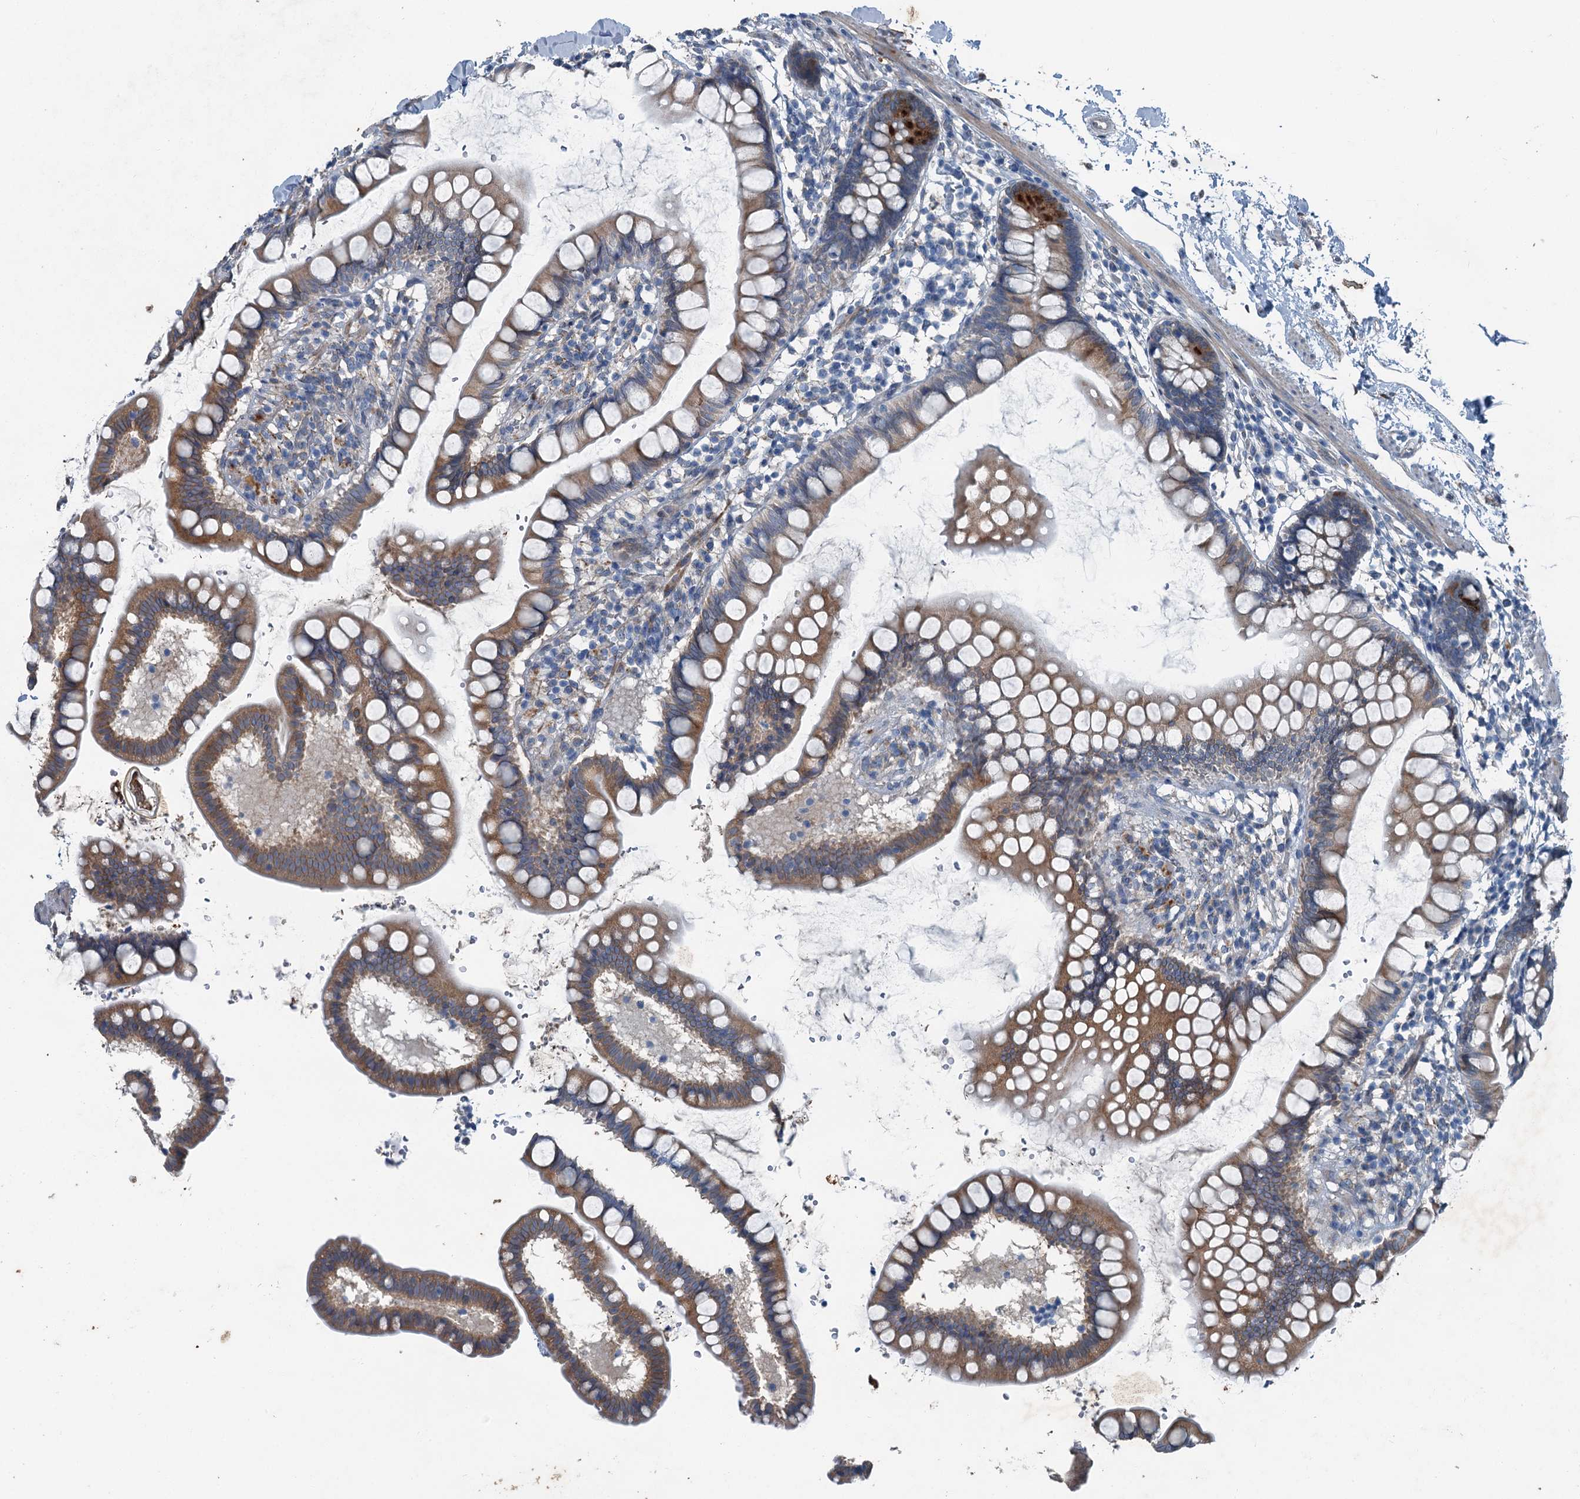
{"staining": {"intensity": "moderate", "quantity": ">75%", "location": "cytoplasmic/membranous"}, "tissue": "small intestine", "cell_type": "Glandular cells", "image_type": "normal", "snomed": [{"axis": "morphology", "description": "Normal tissue, NOS"}, {"axis": "topography", "description": "Small intestine"}], "caption": "Immunohistochemistry (IHC) of normal human small intestine shows medium levels of moderate cytoplasmic/membranous staining in about >75% of glandular cells.", "gene": "C6orf120", "patient": {"sex": "female", "age": 84}}